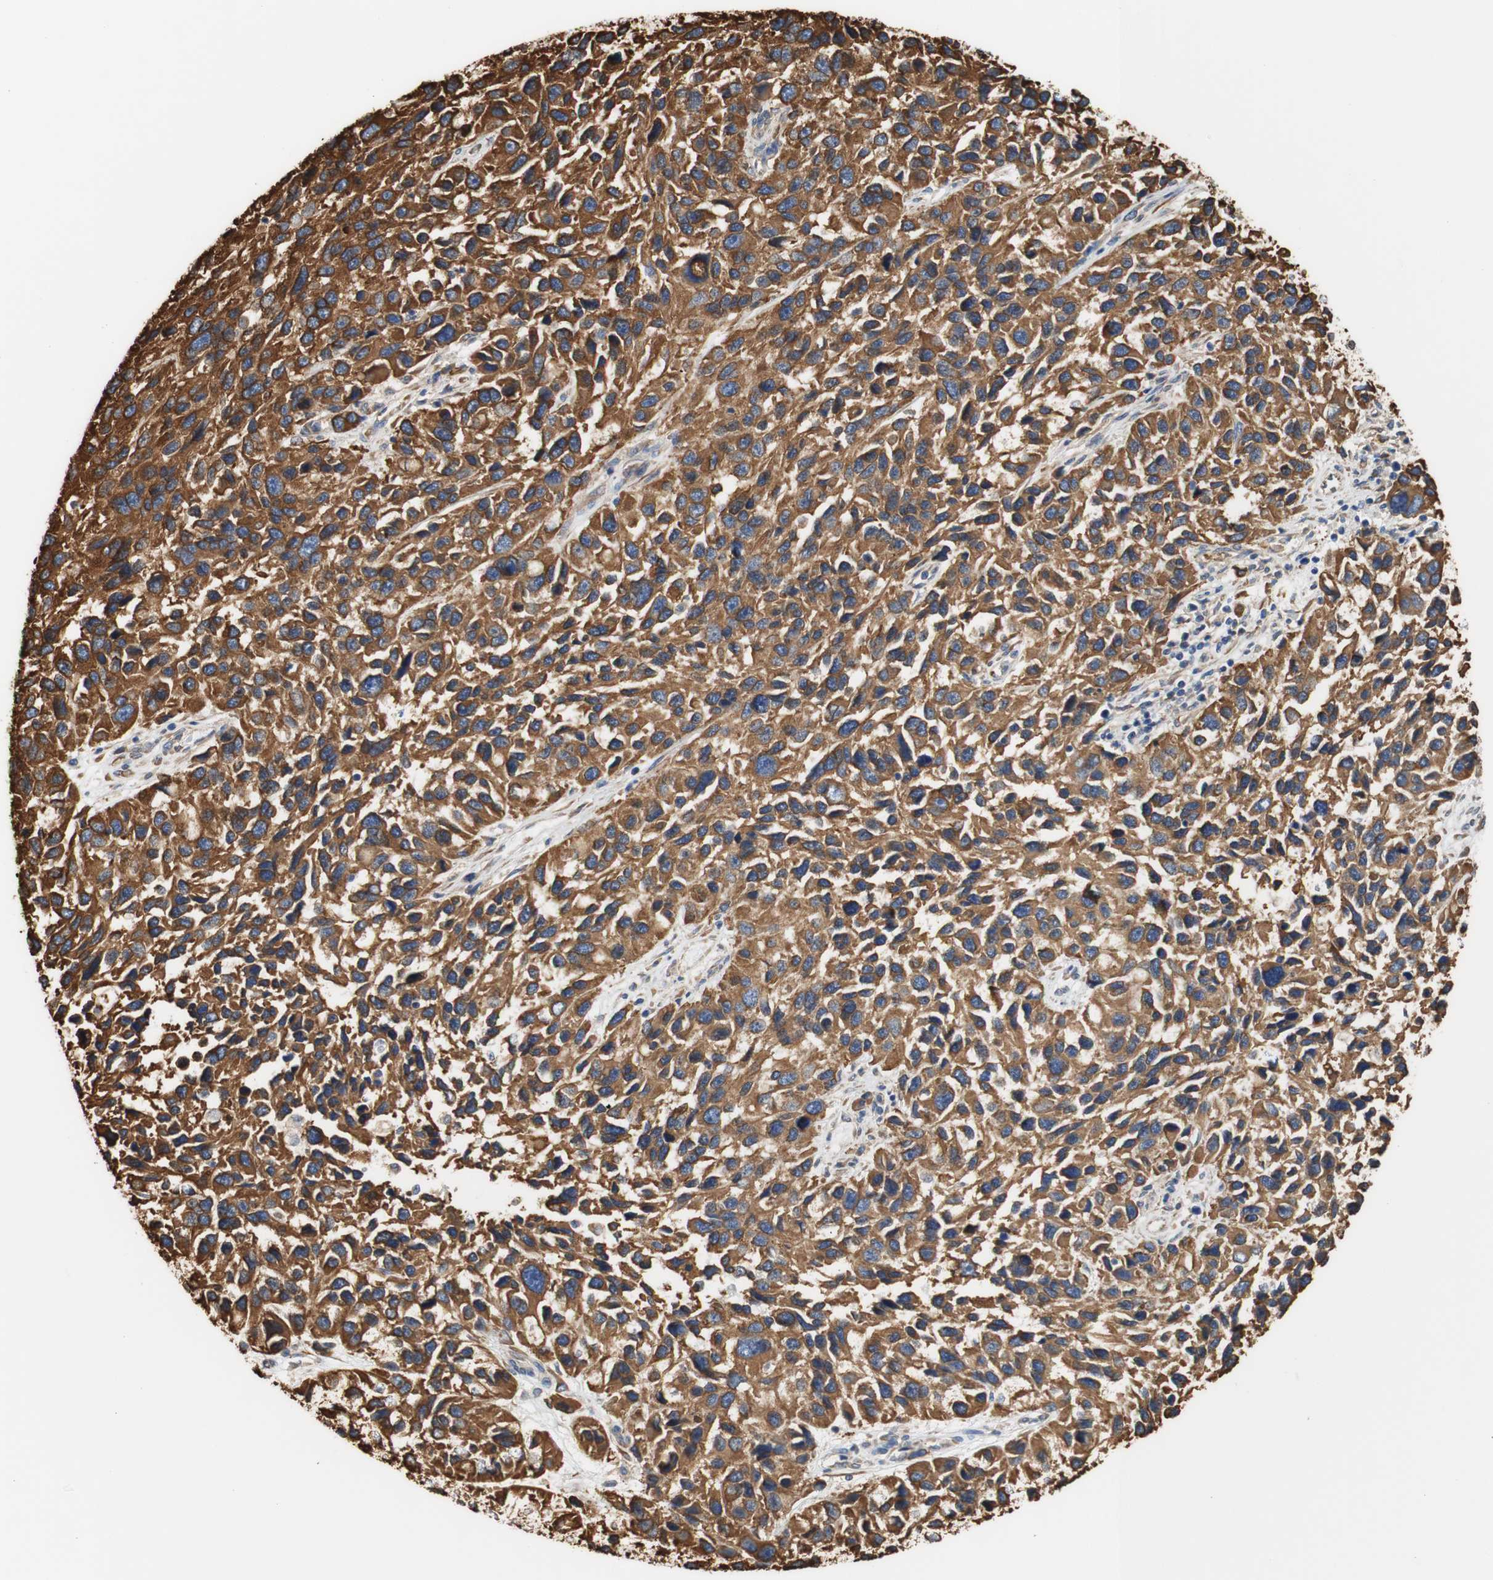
{"staining": {"intensity": "strong", "quantity": ">75%", "location": "cytoplasmic/membranous"}, "tissue": "melanoma", "cell_type": "Tumor cells", "image_type": "cancer", "snomed": [{"axis": "morphology", "description": "Malignant melanoma, NOS"}, {"axis": "topography", "description": "Skin"}], "caption": "The micrograph displays staining of malignant melanoma, revealing strong cytoplasmic/membranous protein expression (brown color) within tumor cells. (Brightfield microscopy of DAB IHC at high magnification).", "gene": "EIF2AK4", "patient": {"sex": "male", "age": 53}}